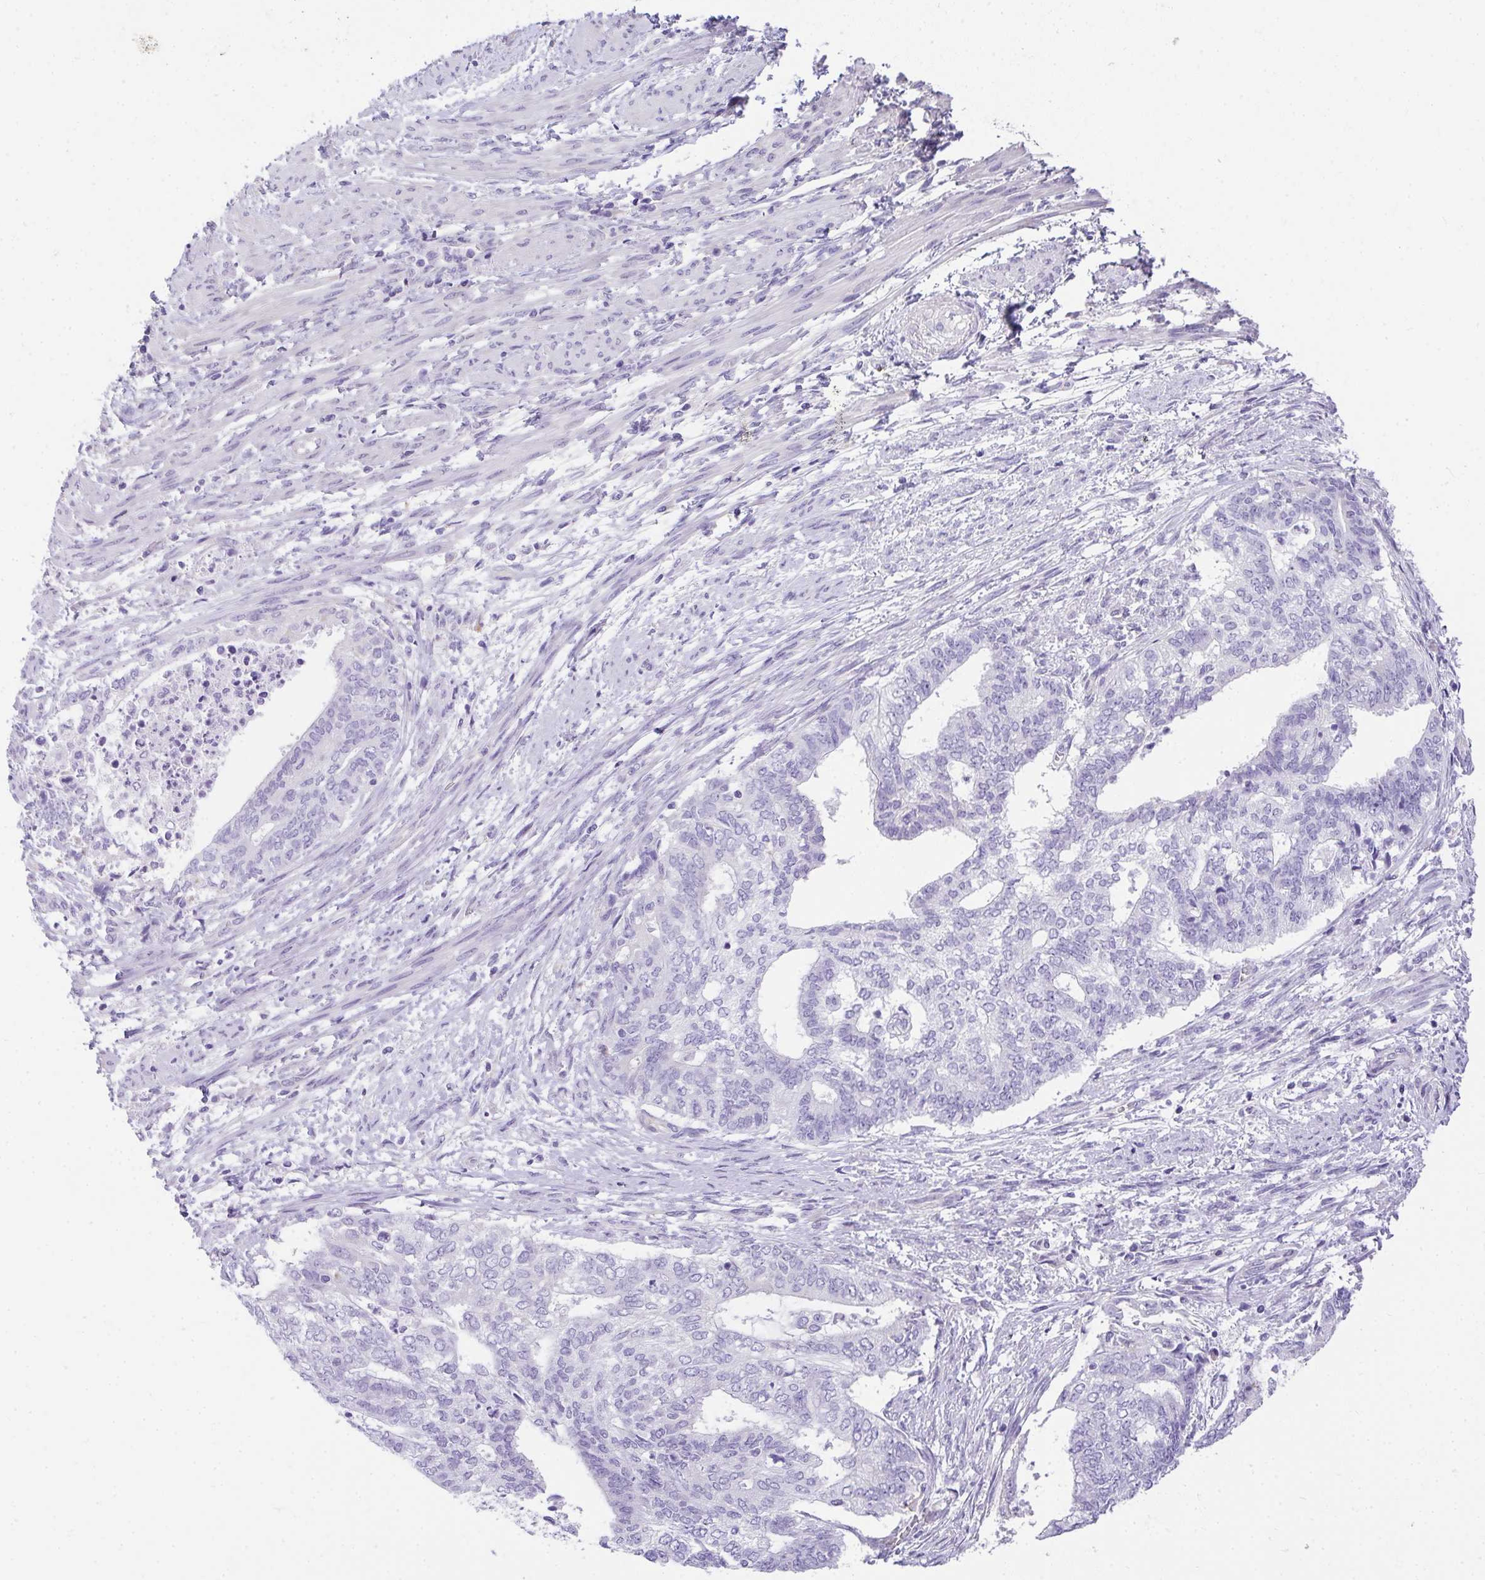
{"staining": {"intensity": "negative", "quantity": "none", "location": "none"}, "tissue": "endometrial cancer", "cell_type": "Tumor cells", "image_type": "cancer", "snomed": [{"axis": "morphology", "description": "Adenocarcinoma, NOS"}, {"axis": "topography", "description": "Endometrium"}], "caption": "A micrograph of endometrial cancer stained for a protein reveals no brown staining in tumor cells.", "gene": "PLPPR3", "patient": {"sex": "female", "age": 65}}